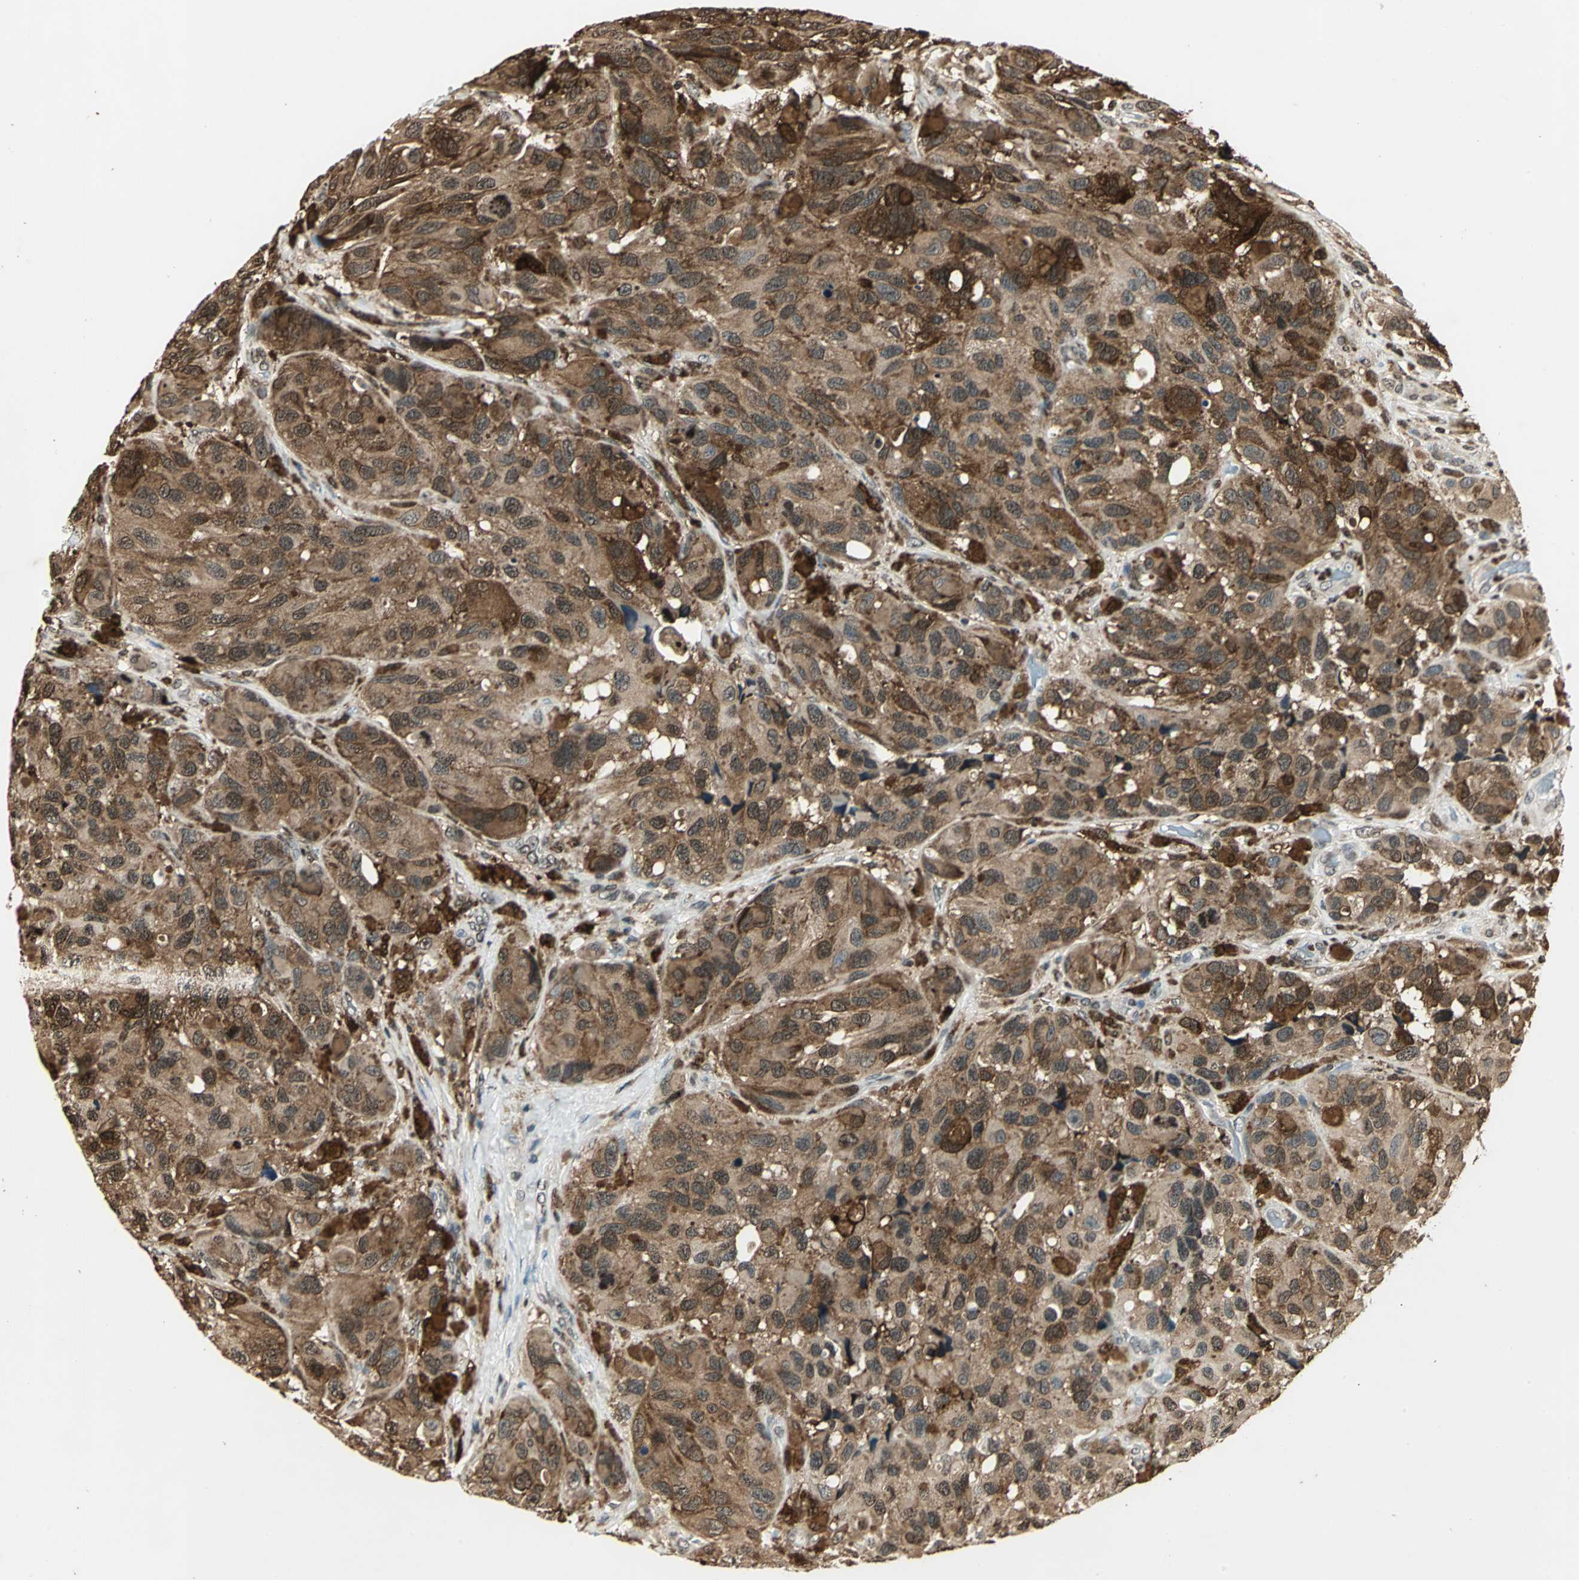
{"staining": {"intensity": "strong", "quantity": ">75%", "location": "cytoplasmic/membranous,nuclear"}, "tissue": "melanoma", "cell_type": "Tumor cells", "image_type": "cancer", "snomed": [{"axis": "morphology", "description": "Malignant melanoma, NOS"}, {"axis": "topography", "description": "Skin"}], "caption": "Immunohistochemistry (IHC) image of neoplastic tissue: malignant melanoma stained using immunohistochemistry (IHC) displays high levels of strong protein expression localized specifically in the cytoplasmic/membranous and nuclear of tumor cells, appearing as a cytoplasmic/membranous and nuclear brown color.", "gene": "LGALS3", "patient": {"sex": "female", "age": 73}}